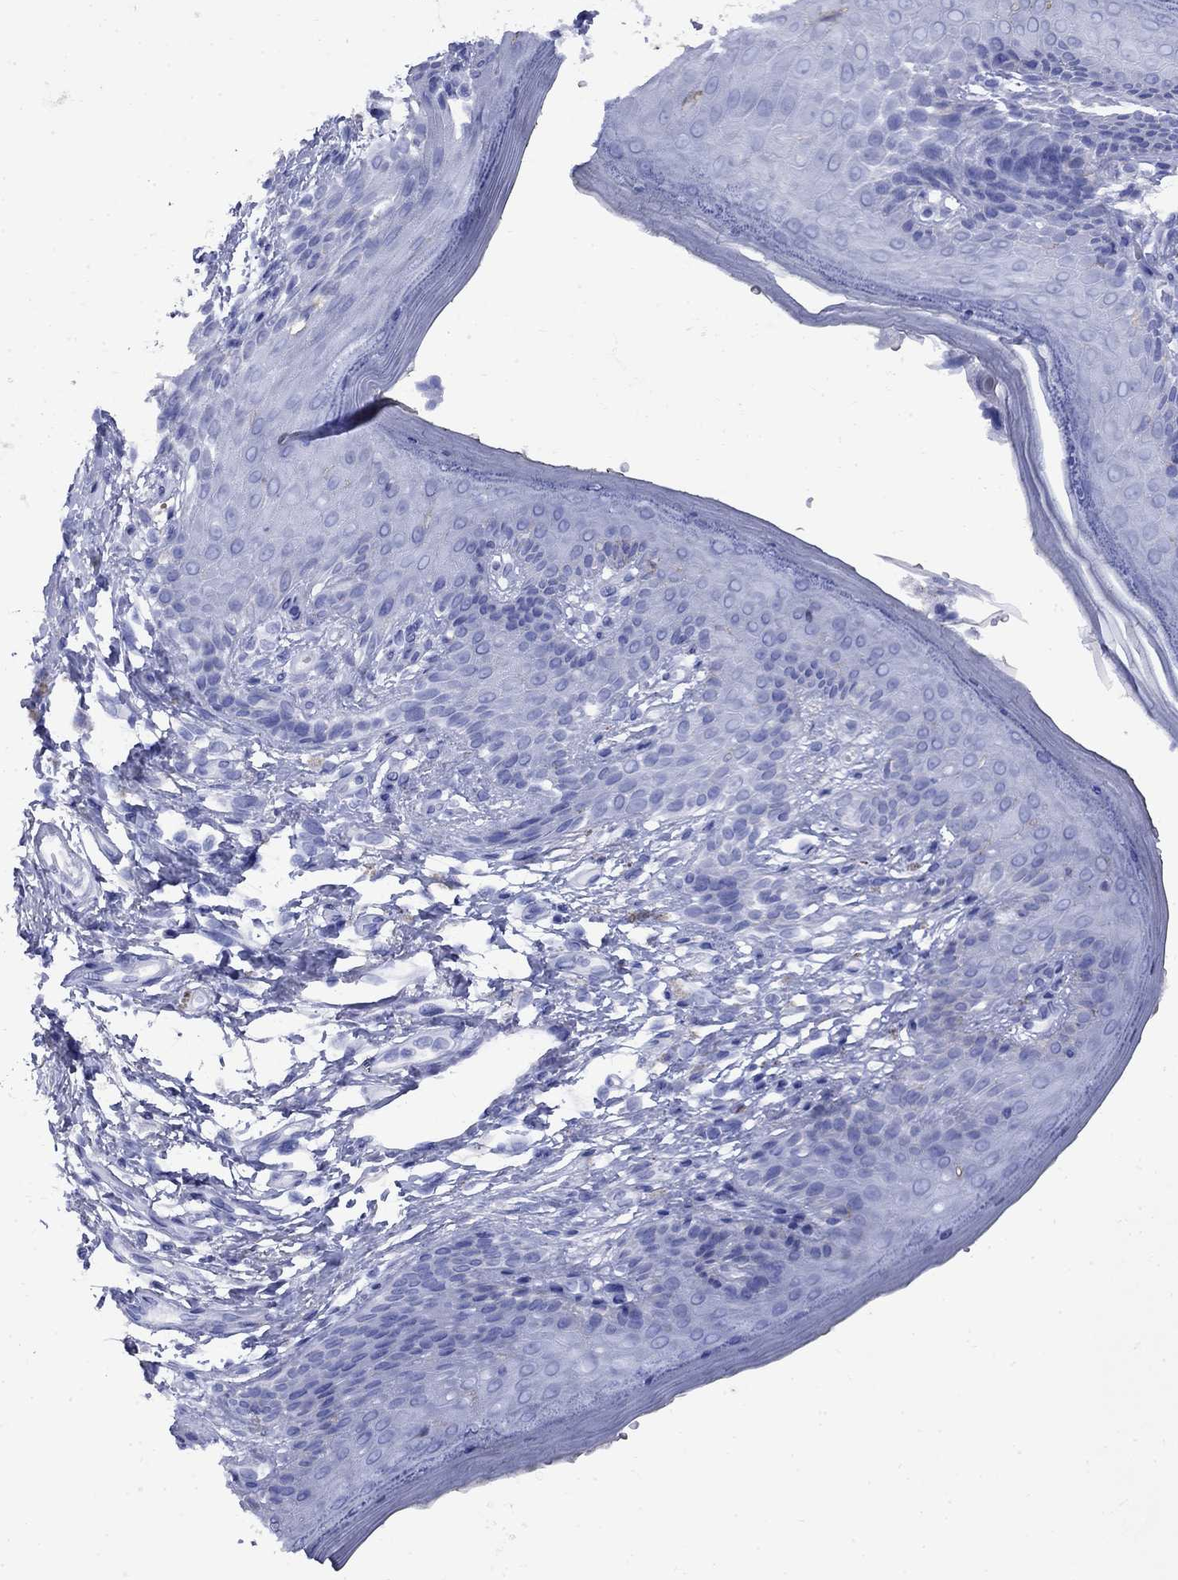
{"staining": {"intensity": "negative", "quantity": "none", "location": "none"}, "tissue": "skin", "cell_type": "Epidermal cells", "image_type": "normal", "snomed": [{"axis": "morphology", "description": "Normal tissue, NOS"}, {"axis": "morphology", "description": "Adenocarcinoma, NOS"}, {"axis": "topography", "description": "Rectum"}, {"axis": "topography", "description": "Anal"}], "caption": "High power microscopy histopathology image of an immunohistochemistry micrograph of normal skin, revealing no significant positivity in epidermal cells.", "gene": "CD1A", "patient": {"sex": "female", "age": 68}}